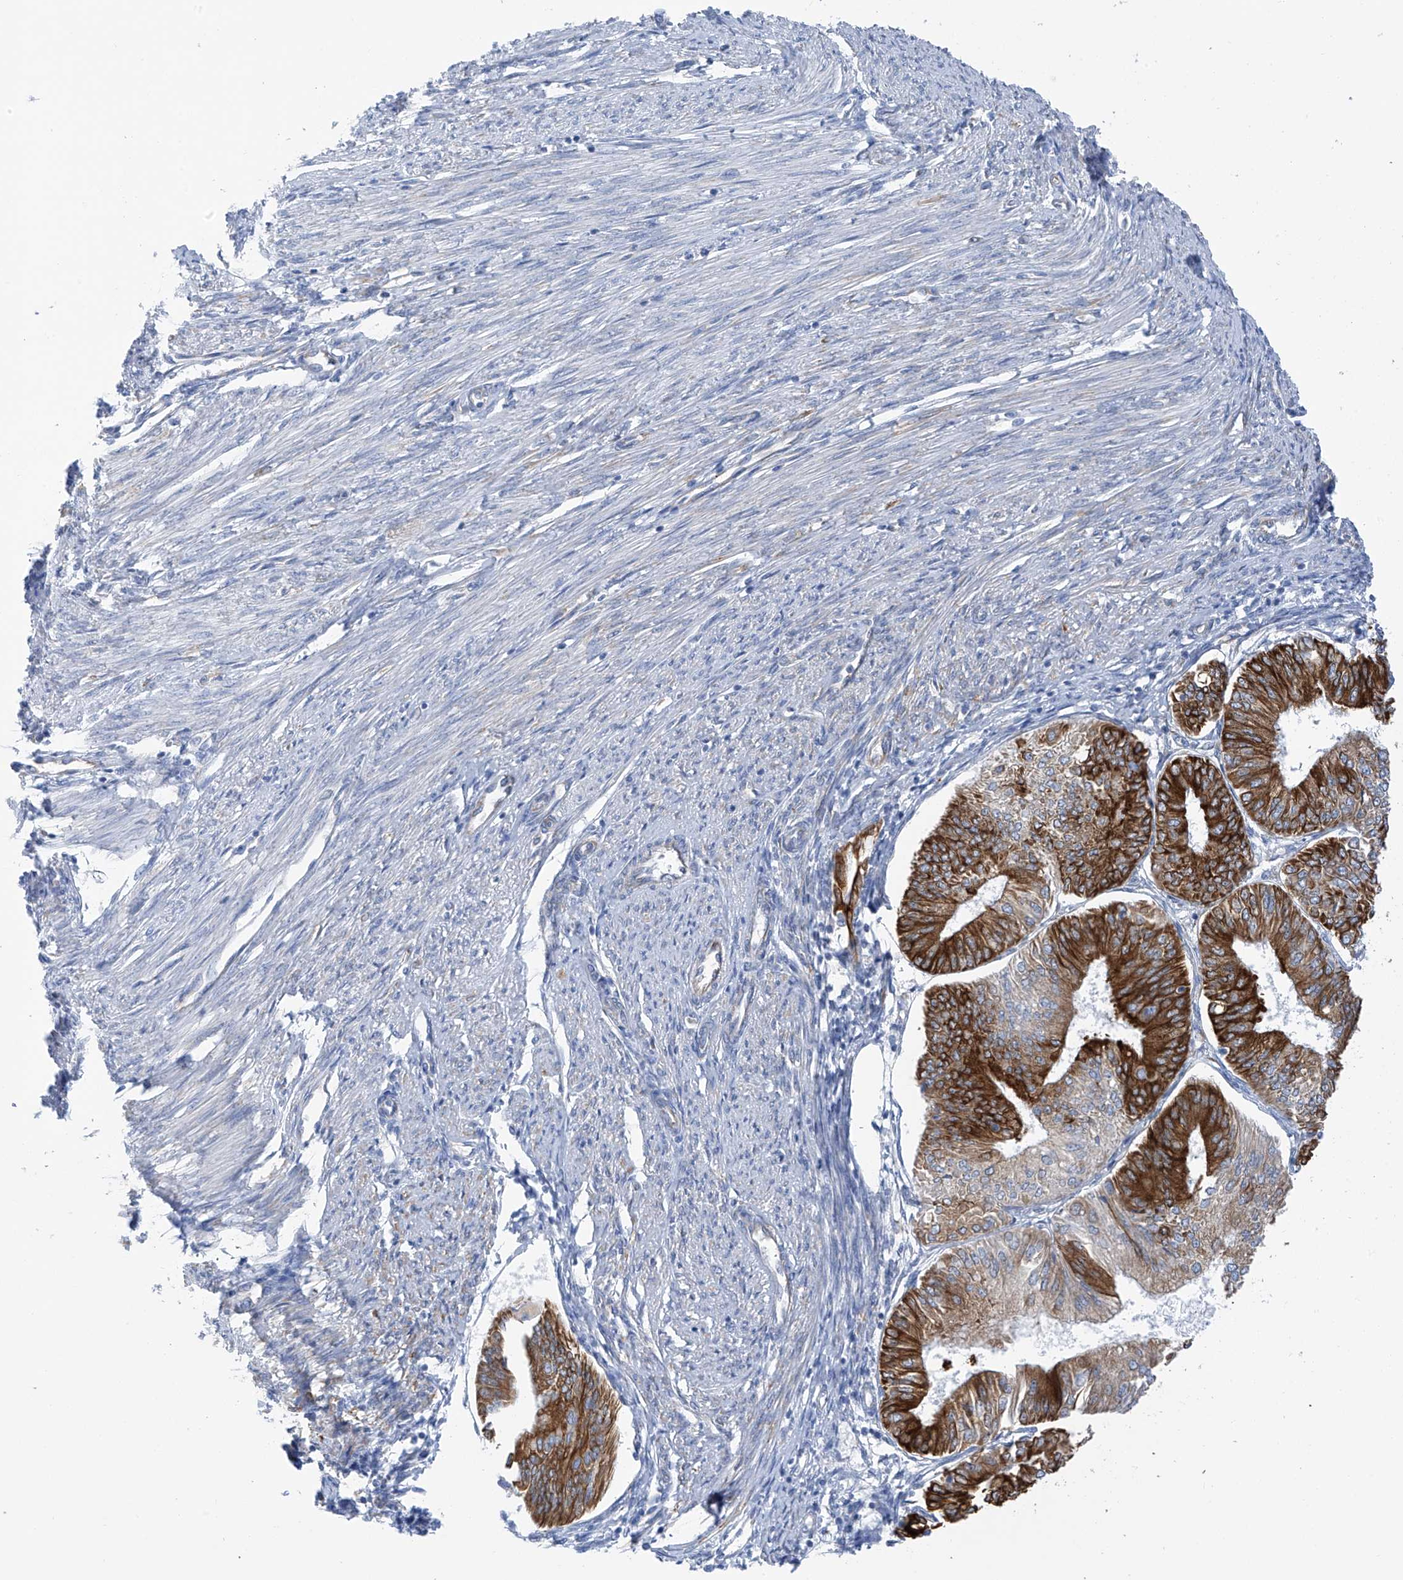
{"staining": {"intensity": "strong", "quantity": ">75%", "location": "cytoplasmic/membranous"}, "tissue": "endometrial cancer", "cell_type": "Tumor cells", "image_type": "cancer", "snomed": [{"axis": "morphology", "description": "Adenocarcinoma, NOS"}, {"axis": "topography", "description": "Endometrium"}], "caption": "The micrograph displays staining of endometrial cancer, revealing strong cytoplasmic/membranous protein expression (brown color) within tumor cells.", "gene": "RCN2", "patient": {"sex": "female", "age": 58}}